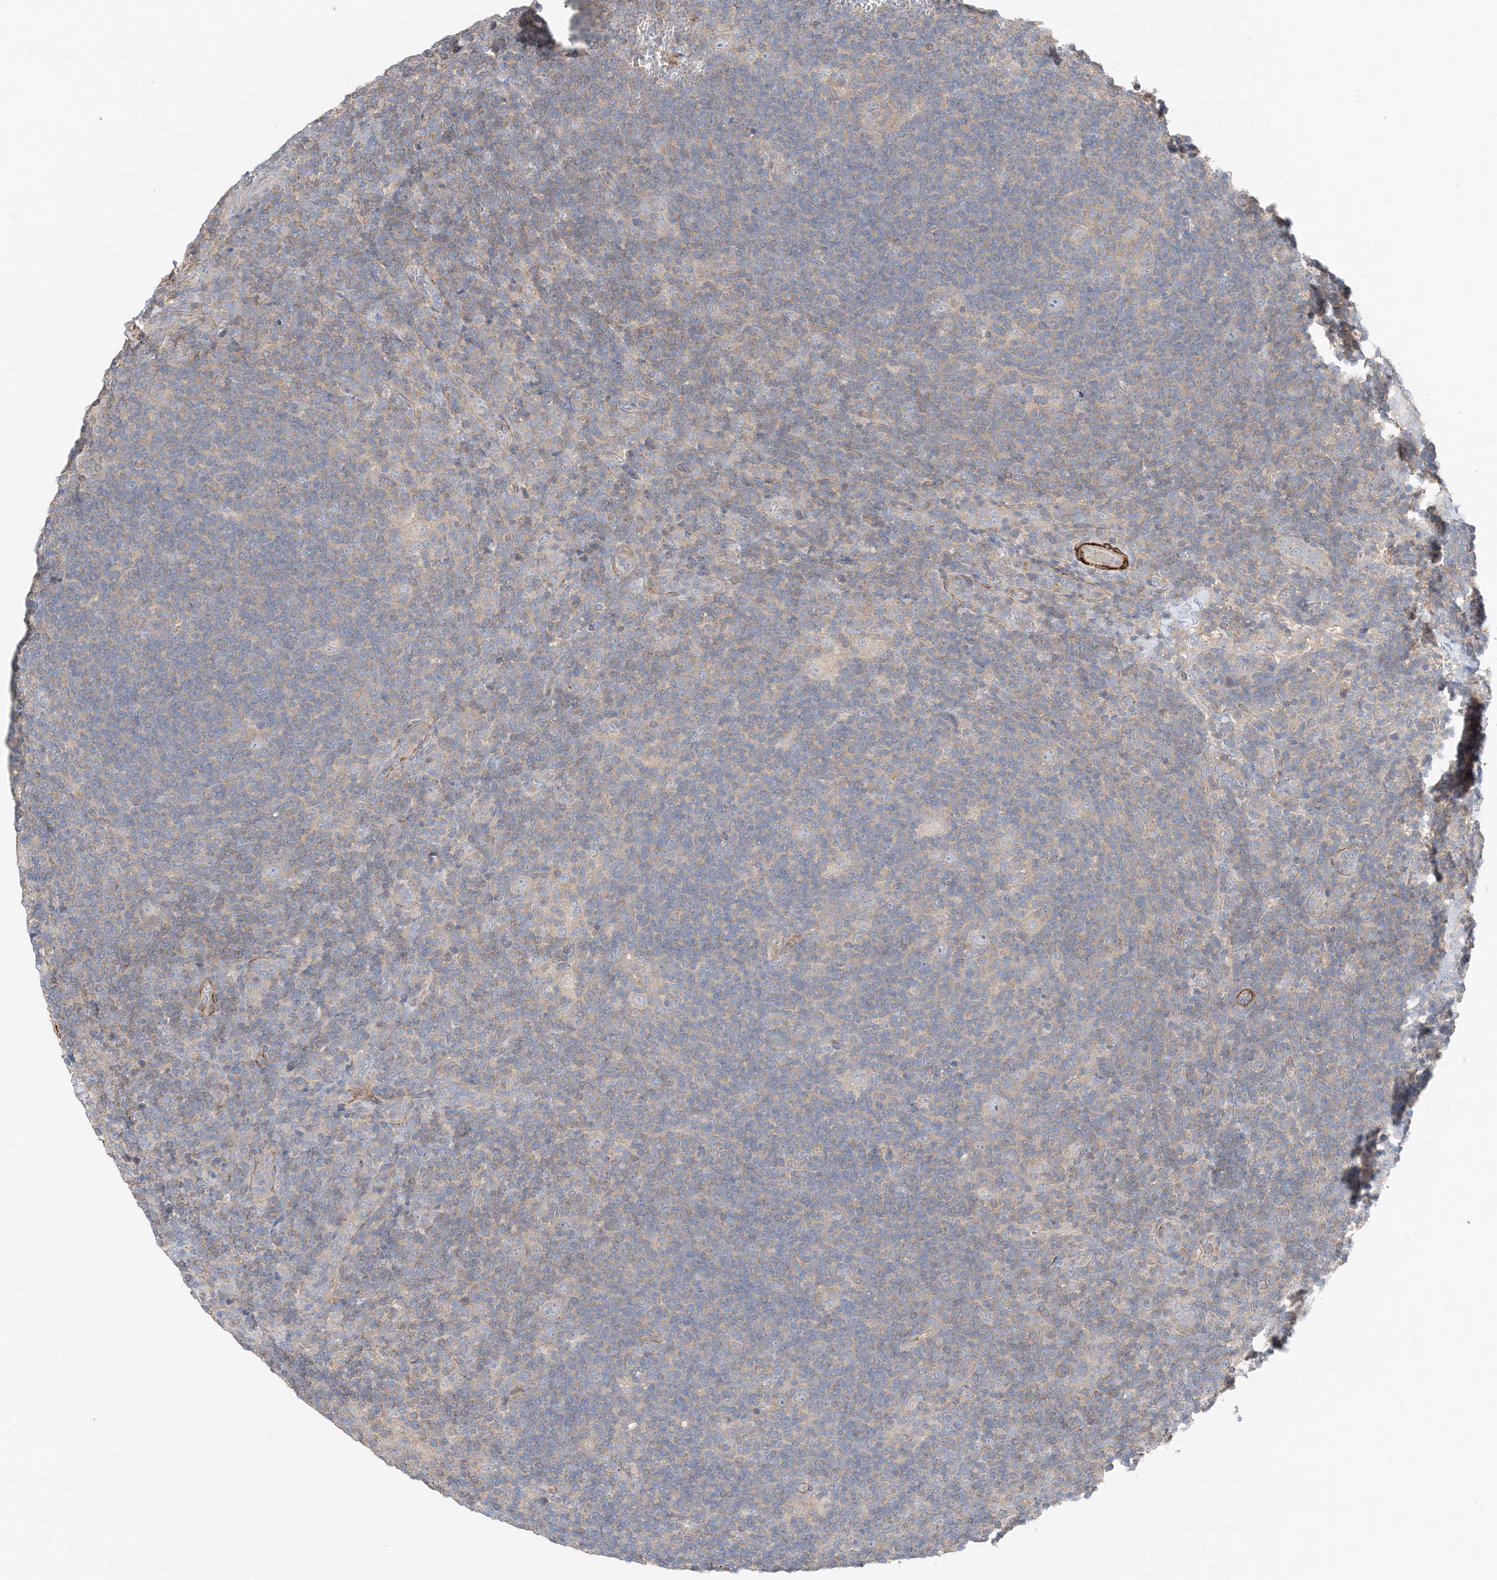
{"staining": {"intensity": "negative", "quantity": "none", "location": "none"}, "tissue": "lymphoma", "cell_type": "Tumor cells", "image_type": "cancer", "snomed": [{"axis": "morphology", "description": "Hodgkin's disease, NOS"}, {"axis": "topography", "description": "Lymph node"}], "caption": "DAB immunohistochemical staining of human Hodgkin's disease displays no significant positivity in tumor cells.", "gene": "KIFBP", "patient": {"sex": "female", "age": 57}}